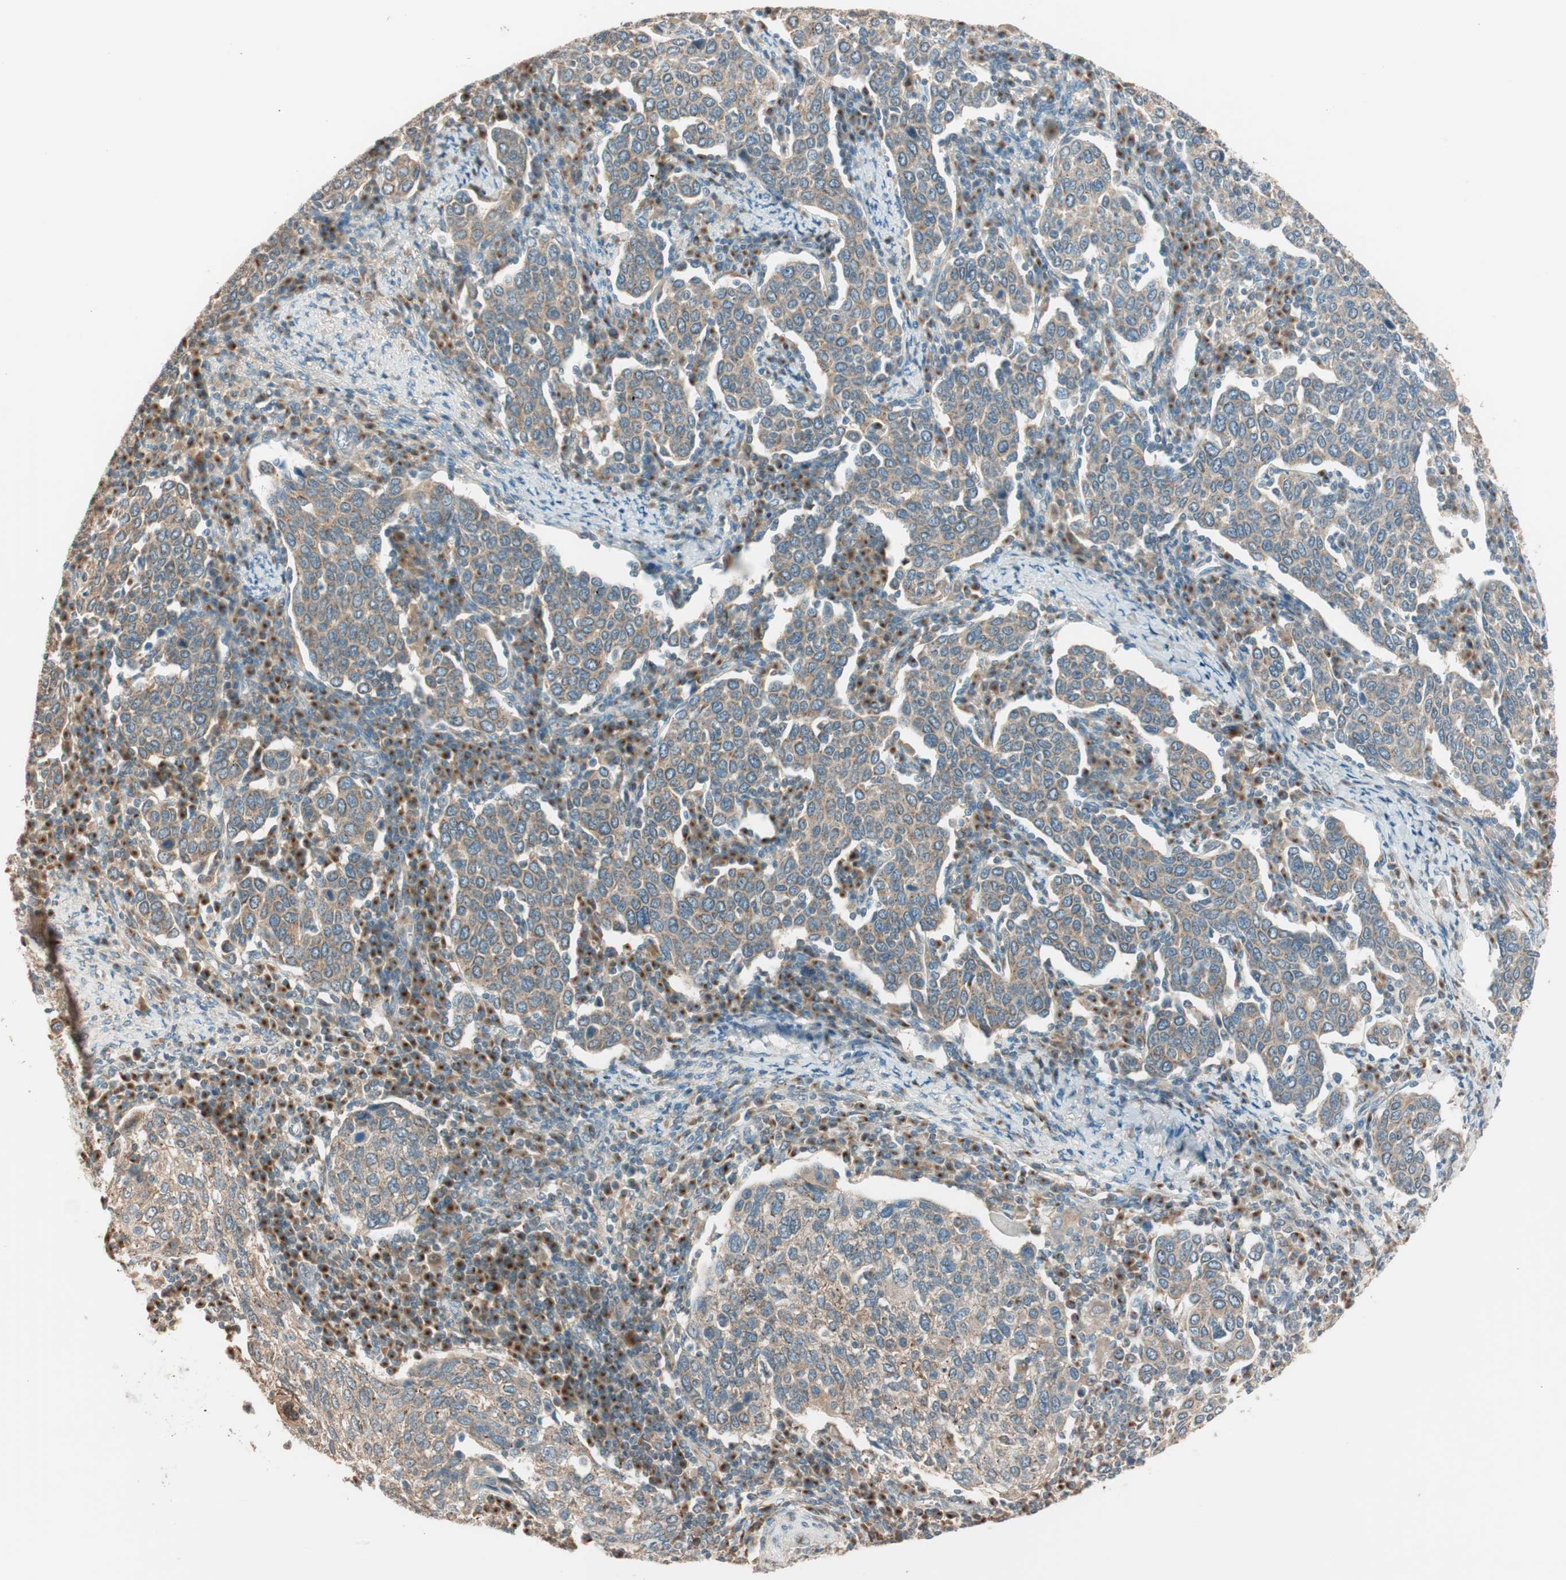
{"staining": {"intensity": "moderate", "quantity": ">75%", "location": "cytoplasmic/membranous"}, "tissue": "cervical cancer", "cell_type": "Tumor cells", "image_type": "cancer", "snomed": [{"axis": "morphology", "description": "Squamous cell carcinoma, NOS"}, {"axis": "topography", "description": "Cervix"}], "caption": "DAB (3,3'-diaminobenzidine) immunohistochemical staining of cervical cancer (squamous cell carcinoma) displays moderate cytoplasmic/membranous protein expression in about >75% of tumor cells.", "gene": "SEC16A", "patient": {"sex": "female", "age": 40}}